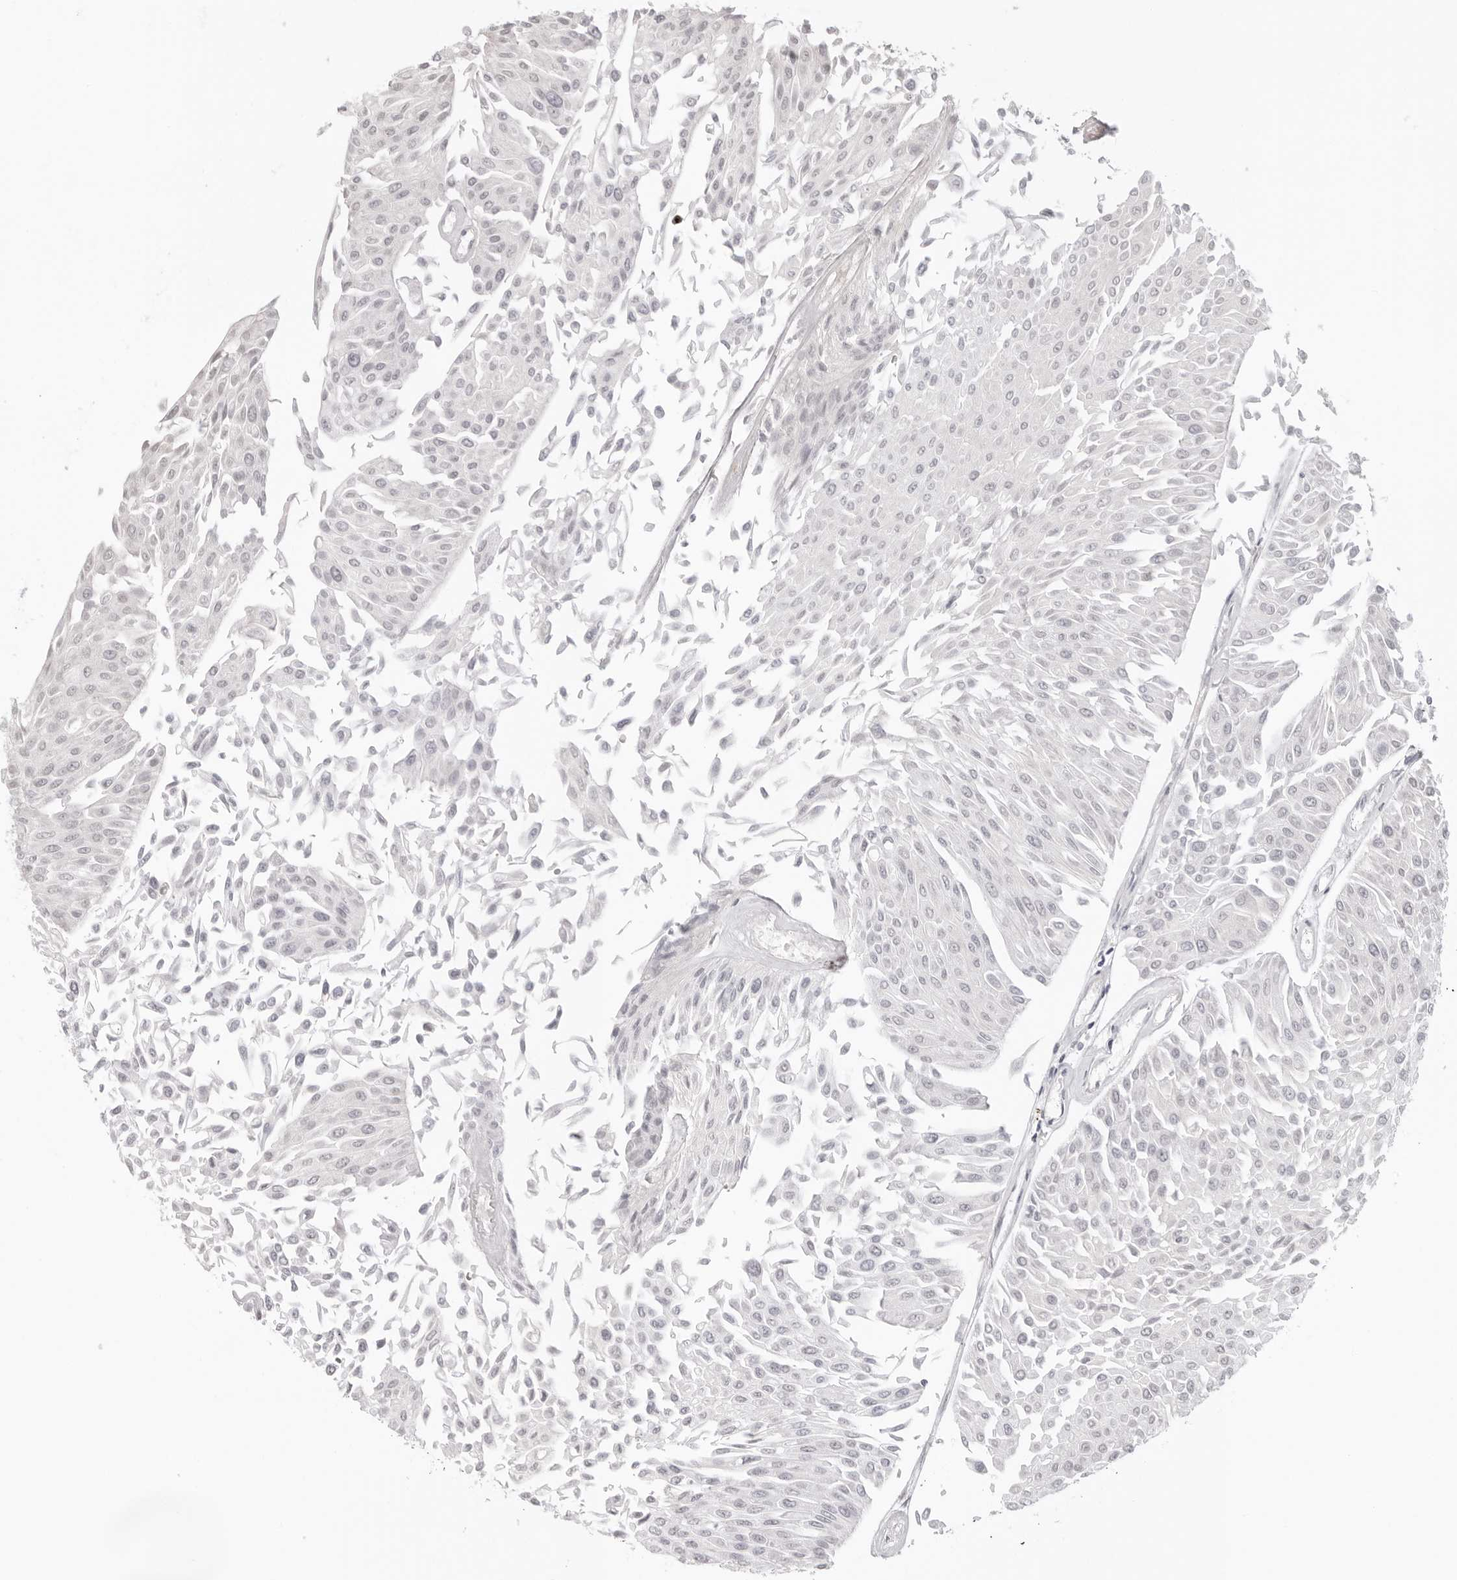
{"staining": {"intensity": "negative", "quantity": "none", "location": "none"}, "tissue": "urothelial cancer", "cell_type": "Tumor cells", "image_type": "cancer", "snomed": [{"axis": "morphology", "description": "Urothelial carcinoma, Low grade"}, {"axis": "topography", "description": "Urinary bladder"}], "caption": "Immunohistochemistry histopathology image of neoplastic tissue: human urothelial cancer stained with DAB (3,3'-diaminobenzidine) shows no significant protein positivity in tumor cells. (Stains: DAB immunohistochemistry with hematoxylin counter stain, Microscopy: brightfield microscopy at high magnification).", "gene": "STRADB", "patient": {"sex": "male", "age": 67}}